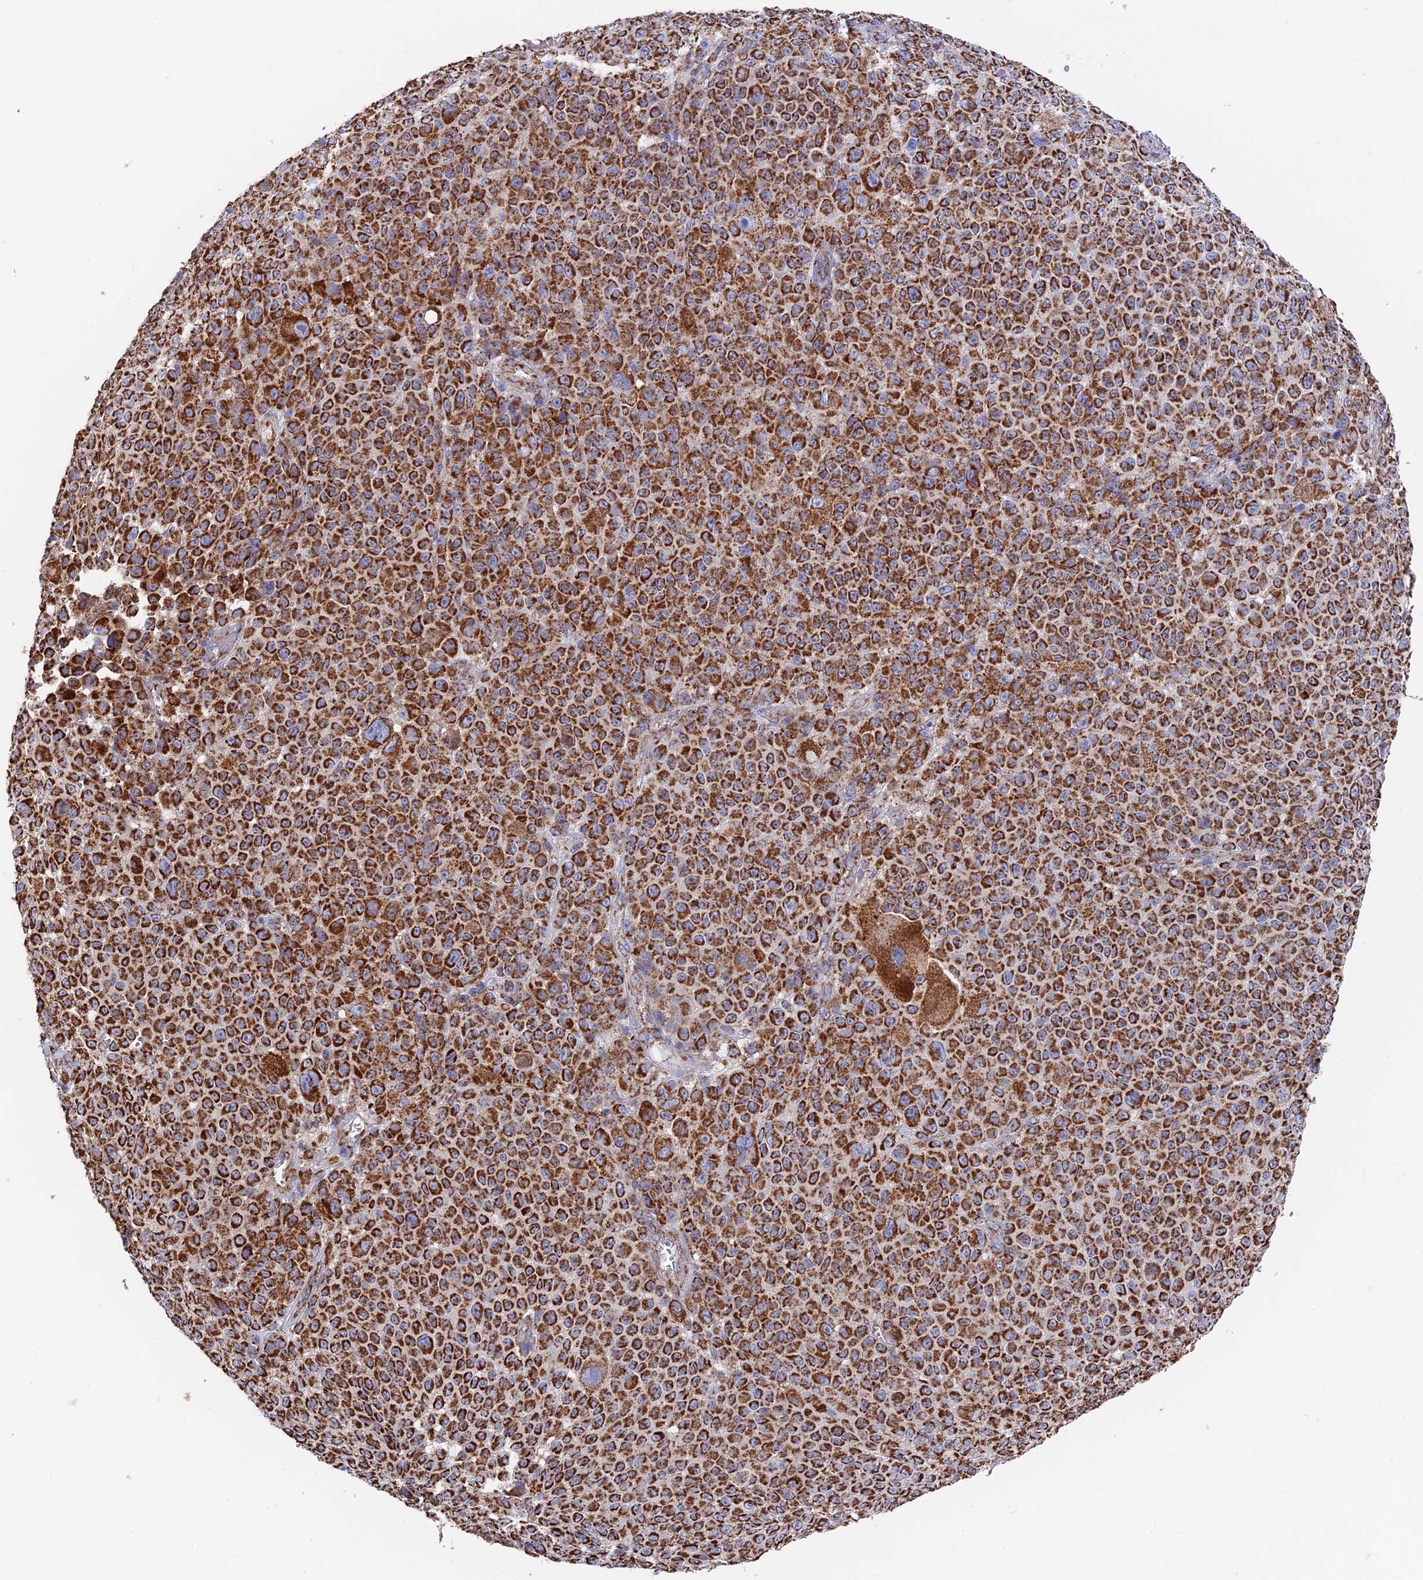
{"staining": {"intensity": "strong", "quantity": ">75%", "location": "cytoplasmic/membranous"}, "tissue": "melanoma", "cell_type": "Tumor cells", "image_type": "cancer", "snomed": [{"axis": "morphology", "description": "Malignant melanoma, NOS"}, {"axis": "topography", "description": "Skin"}], "caption": "Immunohistochemistry (IHC) micrograph of neoplastic tissue: malignant melanoma stained using IHC reveals high levels of strong protein expression localized specifically in the cytoplasmic/membranous of tumor cells, appearing as a cytoplasmic/membranous brown color.", "gene": "HAUS8", "patient": {"sex": "female", "age": 94}}